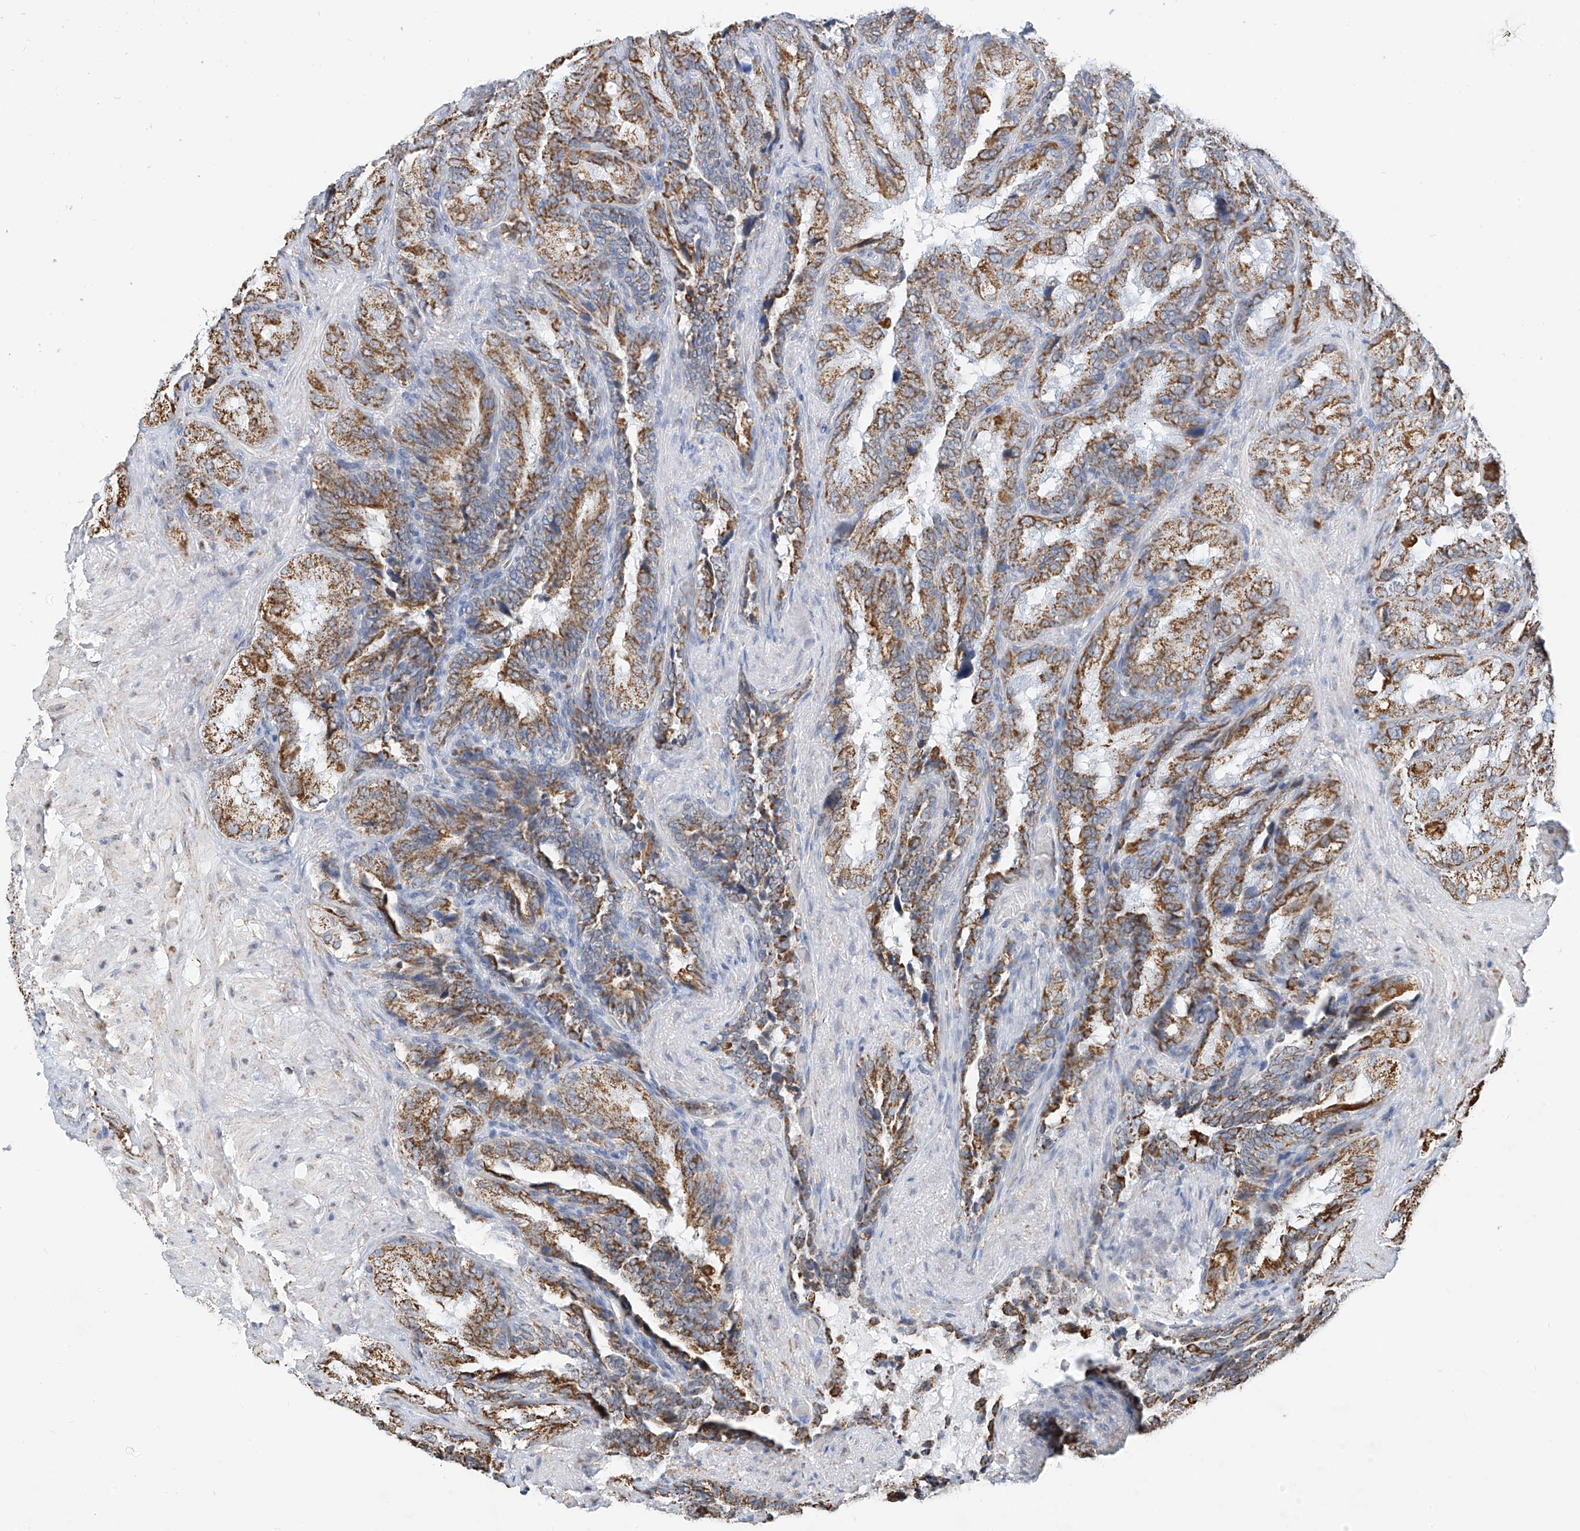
{"staining": {"intensity": "moderate", "quantity": ">75%", "location": "cytoplasmic/membranous"}, "tissue": "seminal vesicle", "cell_type": "Glandular cells", "image_type": "normal", "snomed": [{"axis": "morphology", "description": "Normal tissue, NOS"}, {"axis": "topography", "description": "Seminal veicle"}, {"axis": "topography", "description": "Peripheral nerve tissue"}], "caption": "A micrograph of human seminal vesicle stained for a protein displays moderate cytoplasmic/membranous brown staining in glandular cells.", "gene": "NALCN", "patient": {"sex": "male", "age": 63}}